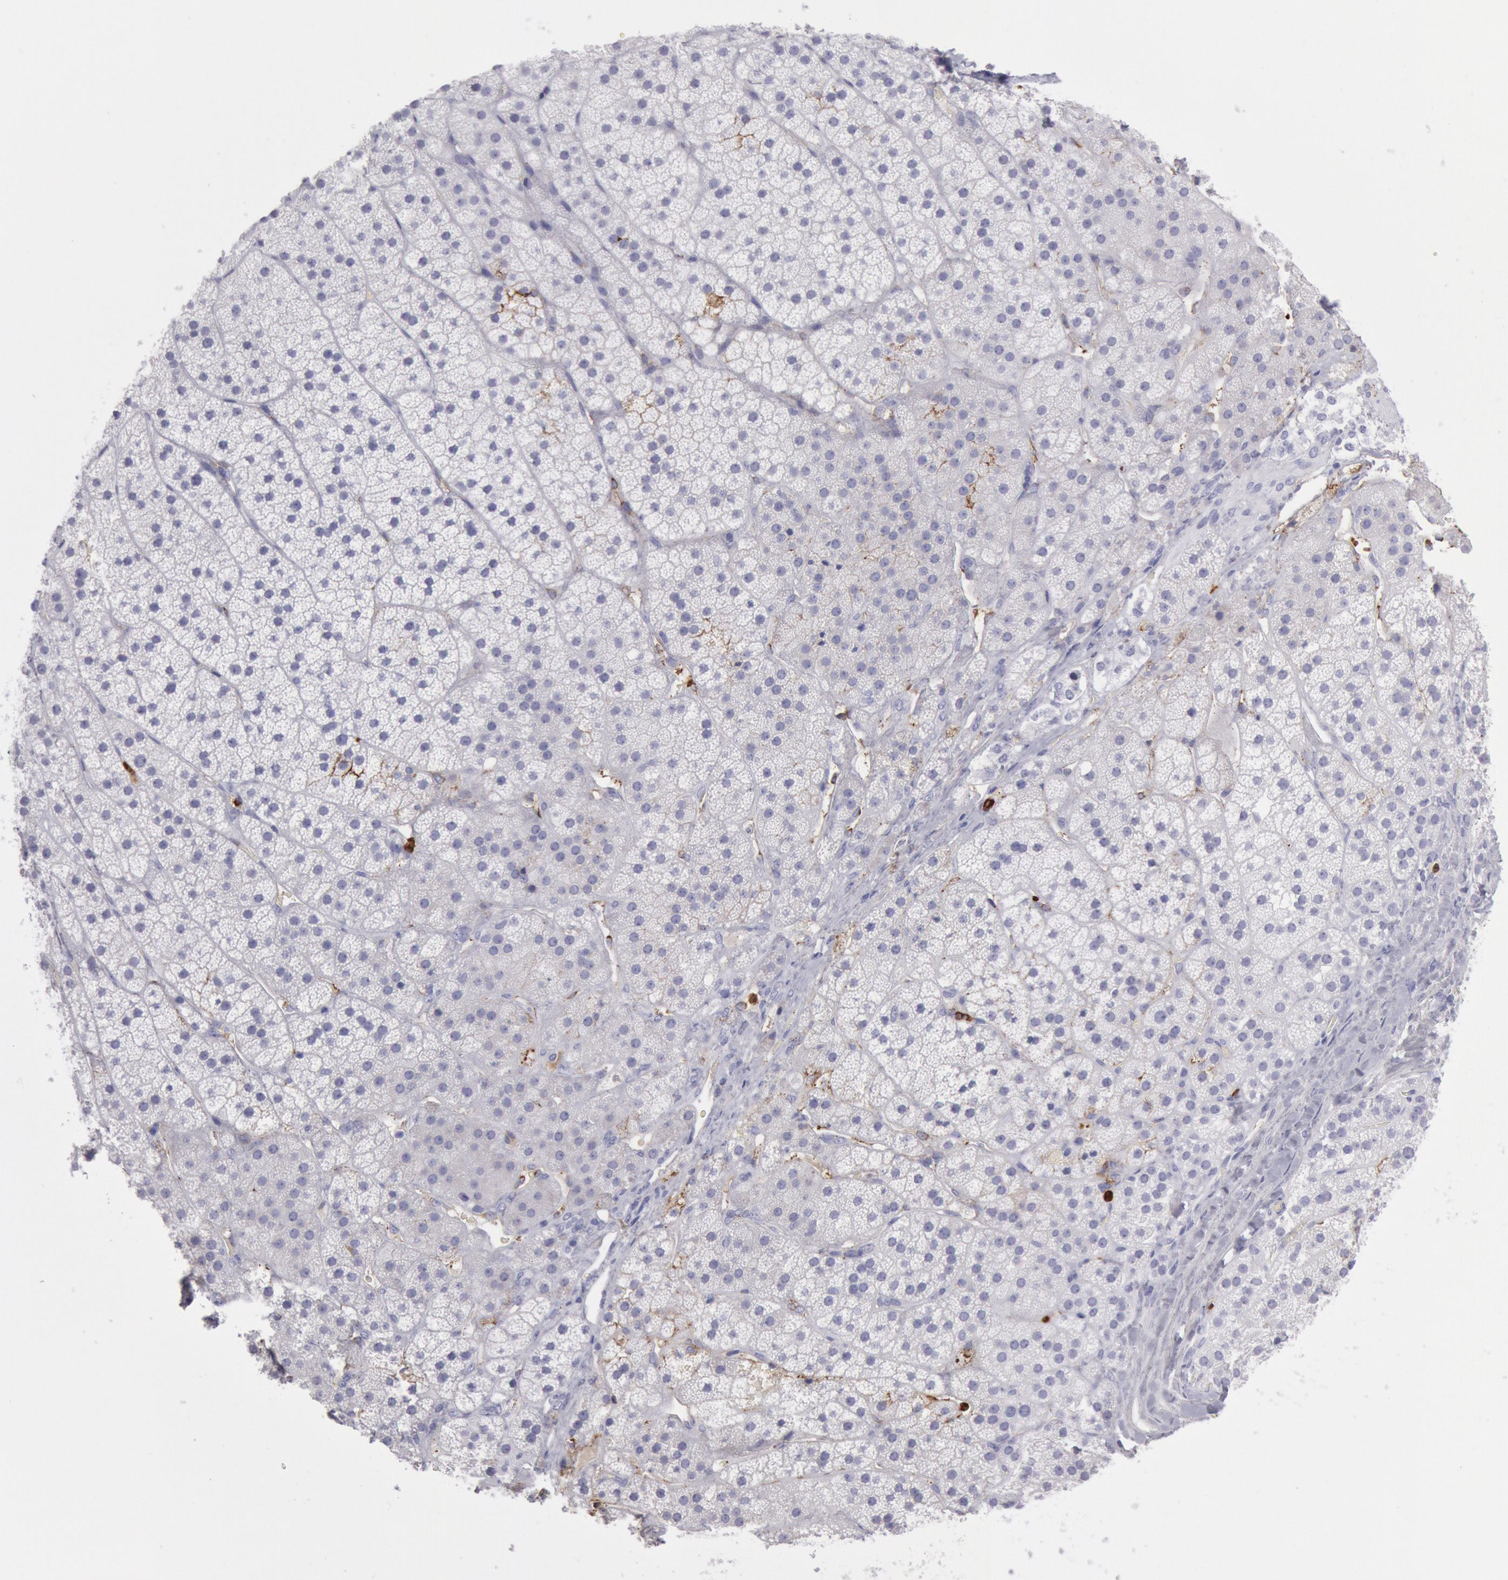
{"staining": {"intensity": "negative", "quantity": "none", "location": "none"}, "tissue": "adrenal gland", "cell_type": "Glandular cells", "image_type": "normal", "snomed": [{"axis": "morphology", "description": "Normal tissue, NOS"}, {"axis": "topography", "description": "Adrenal gland"}], "caption": "High magnification brightfield microscopy of normal adrenal gland stained with DAB (3,3'-diaminobenzidine) (brown) and counterstained with hematoxylin (blue): glandular cells show no significant positivity.", "gene": "FCN1", "patient": {"sex": "female", "age": 44}}